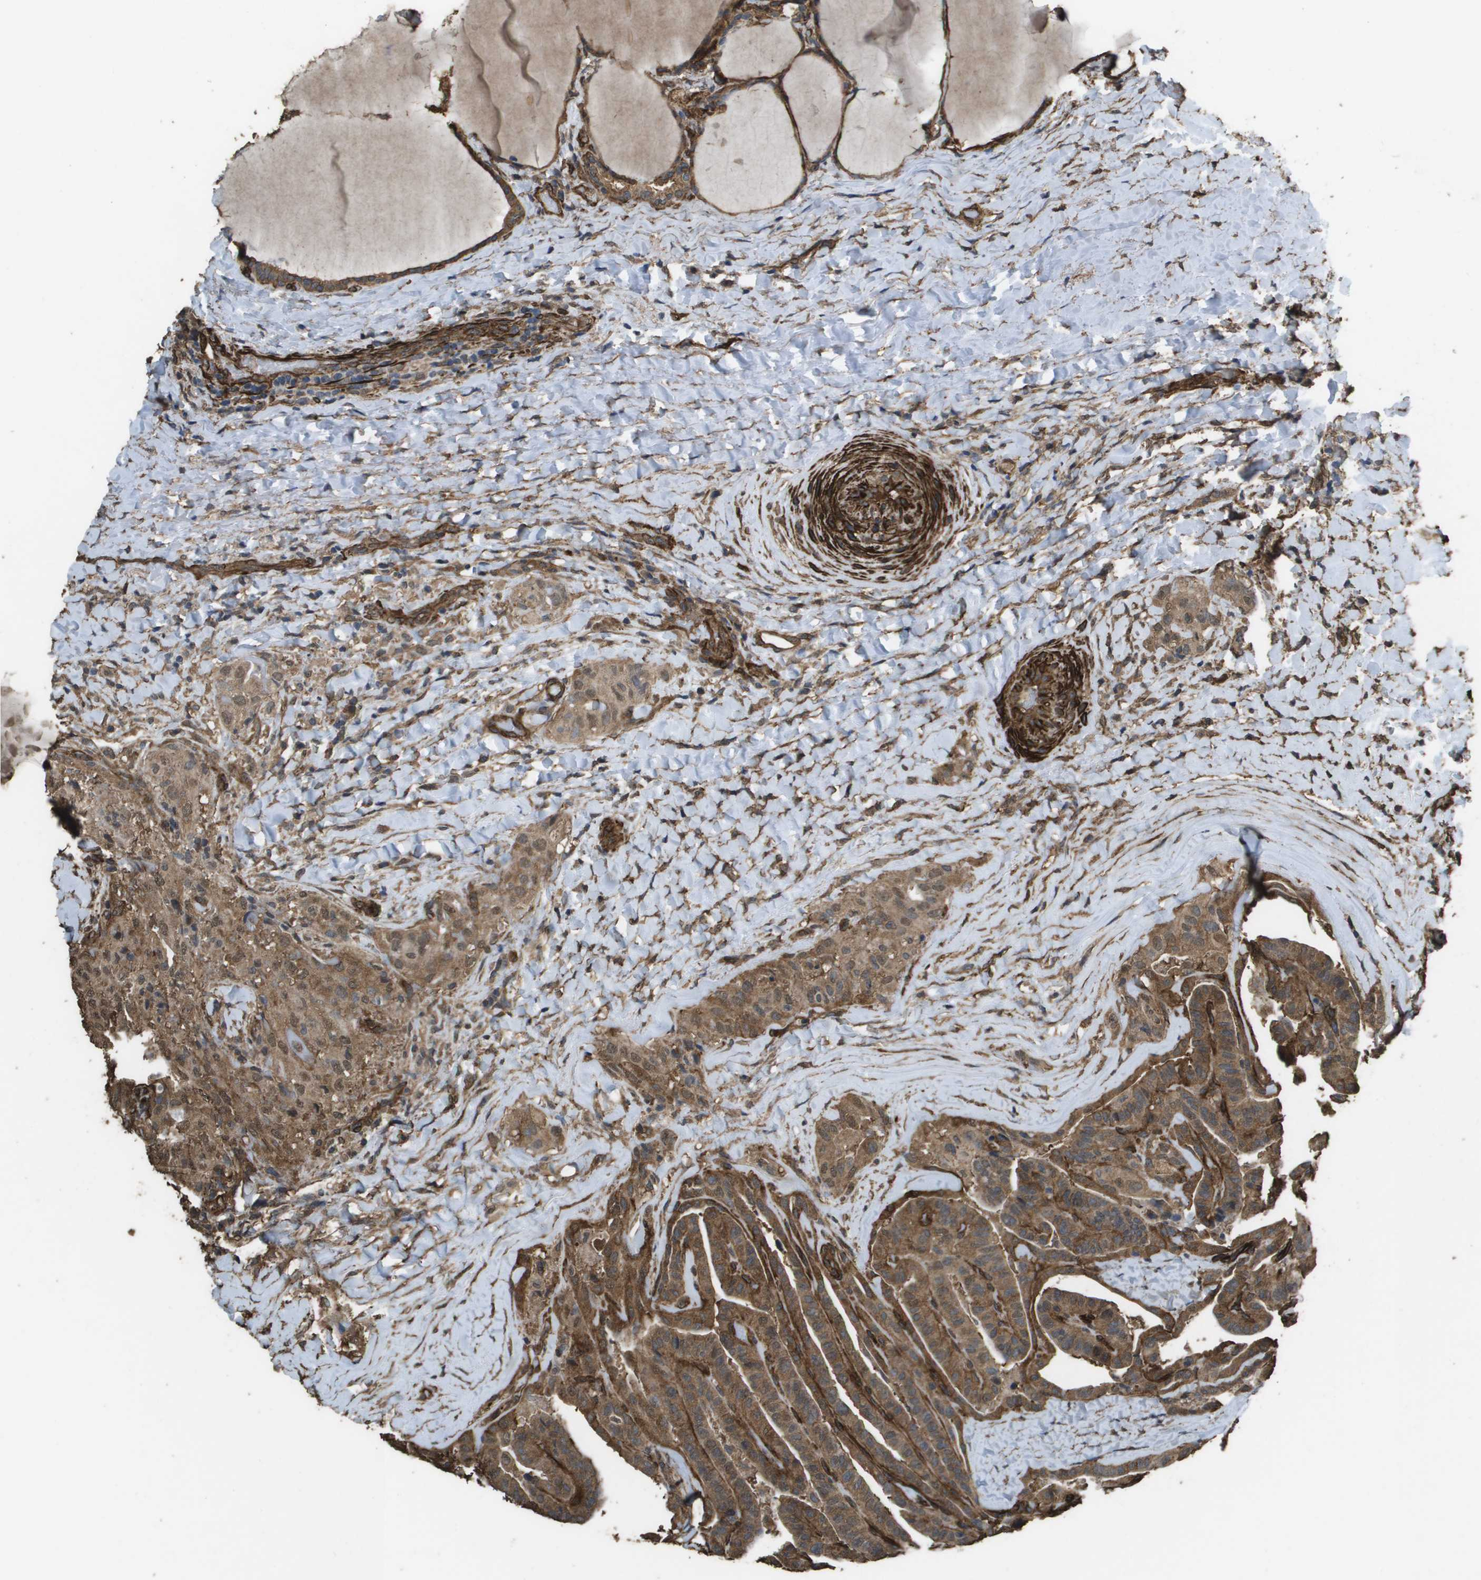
{"staining": {"intensity": "moderate", "quantity": ">75%", "location": "cytoplasmic/membranous,nuclear"}, "tissue": "thyroid cancer", "cell_type": "Tumor cells", "image_type": "cancer", "snomed": [{"axis": "morphology", "description": "Papillary adenocarcinoma, NOS"}, {"axis": "topography", "description": "Thyroid gland"}], "caption": "Thyroid papillary adenocarcinoma stained for a protein shows moderate cytoplasmic/membranous and nuclear positivity in tumor cells.", "gene": "AAMP", "patient": {"sex": "male", "age": 77}}